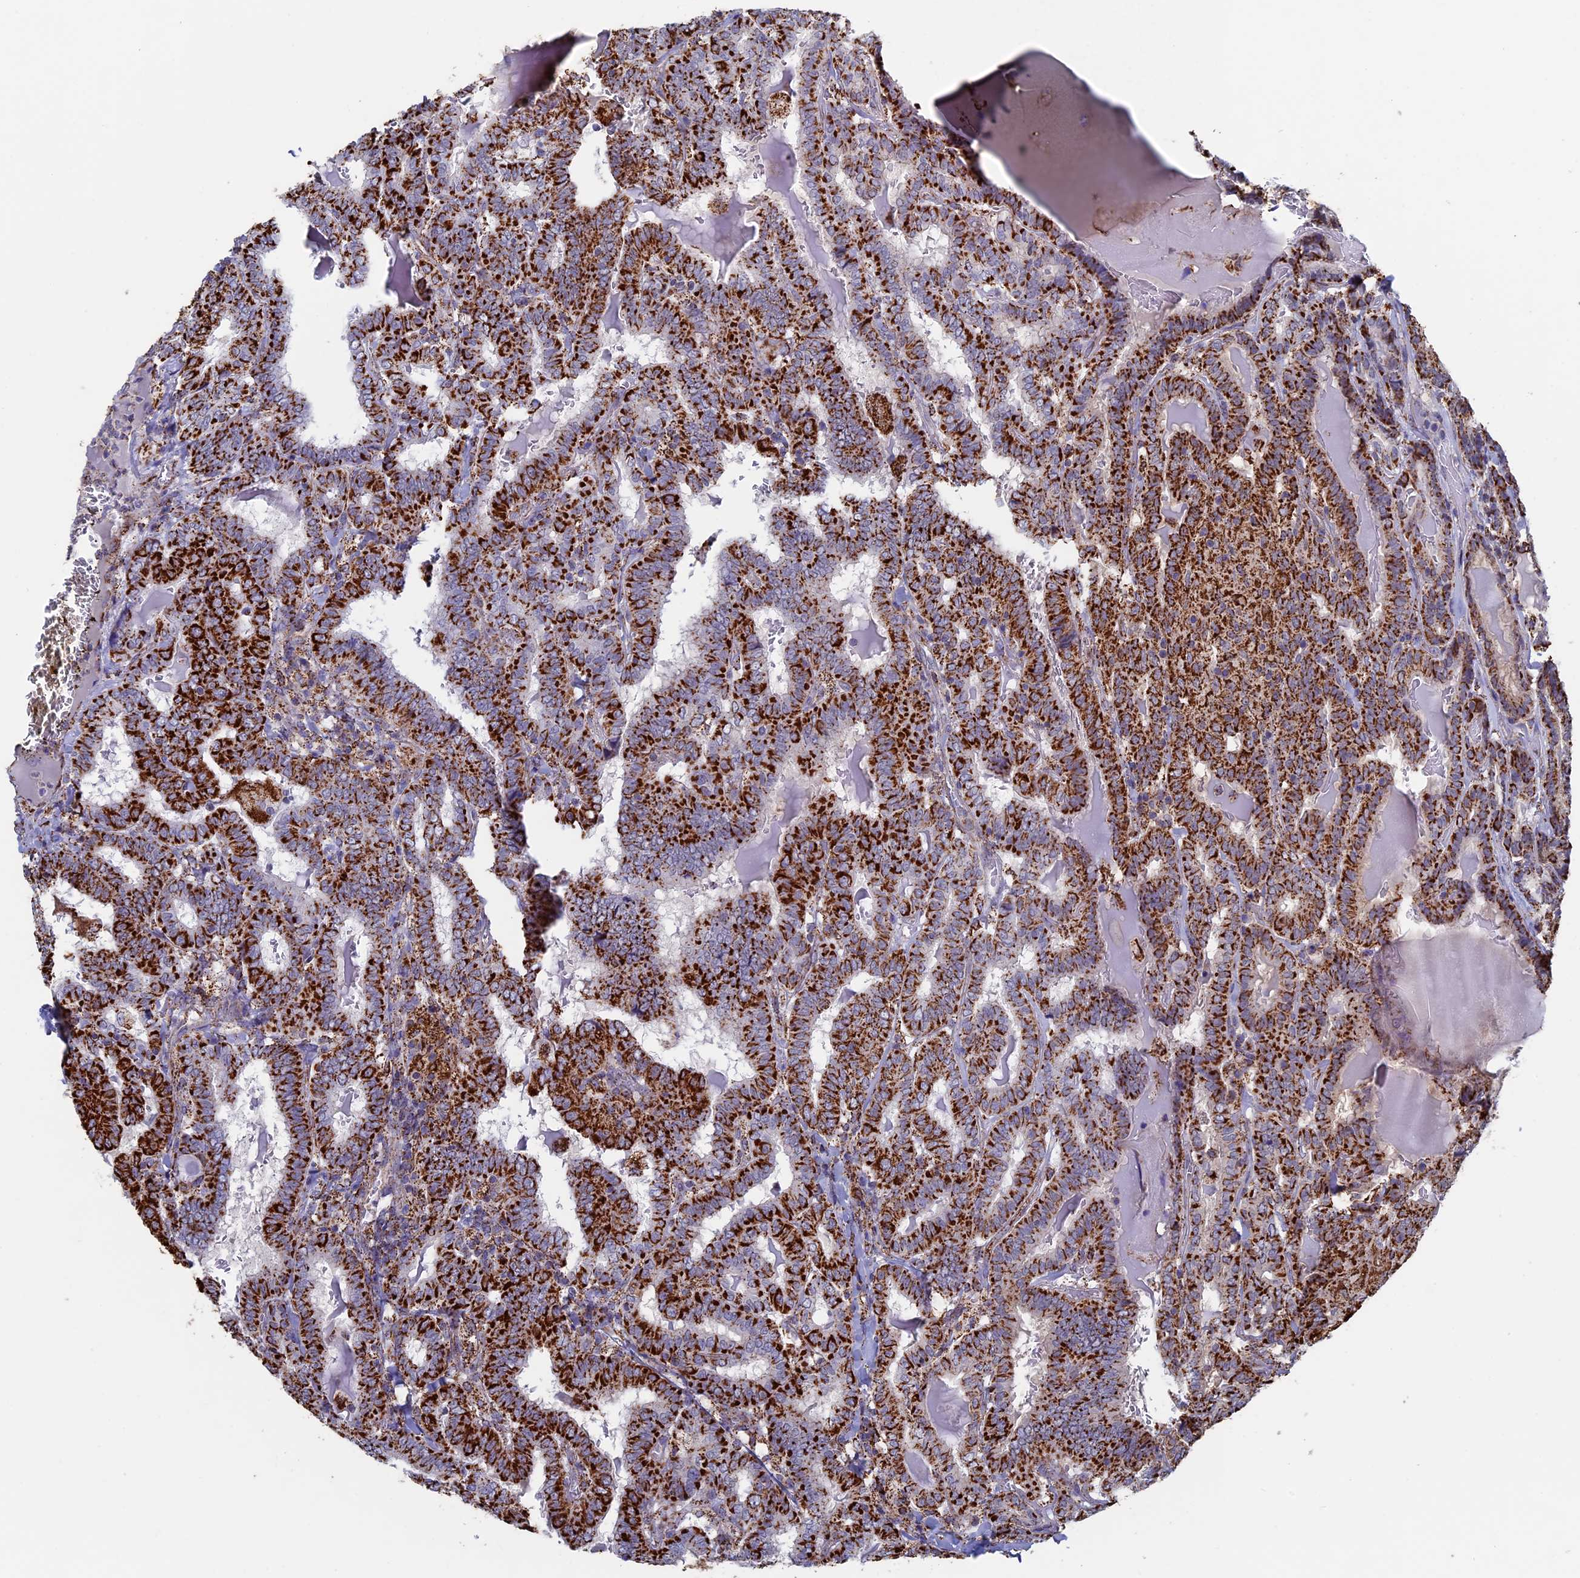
{"staining": {"intensity": "strong", "quantity": ">75%", "location": "cytoplasmic/membranous"}, "tissue": "thyroid cancer", "cell_type": "Tumor cells", "image_type": "cancer", "snomed": [{"axis": "morphology", "description": "Papillary adenocarcinoma, NOS"}, {"axis": "topography", "description": "Thyroid gland"}], "caption": "Human papillary adenocarcinoma (thyroid) stained with a protein marker demonstrates strong staining in tumor cells.", "gene": "SEC24D", "patient": {"sex": "female", "age": 72}}